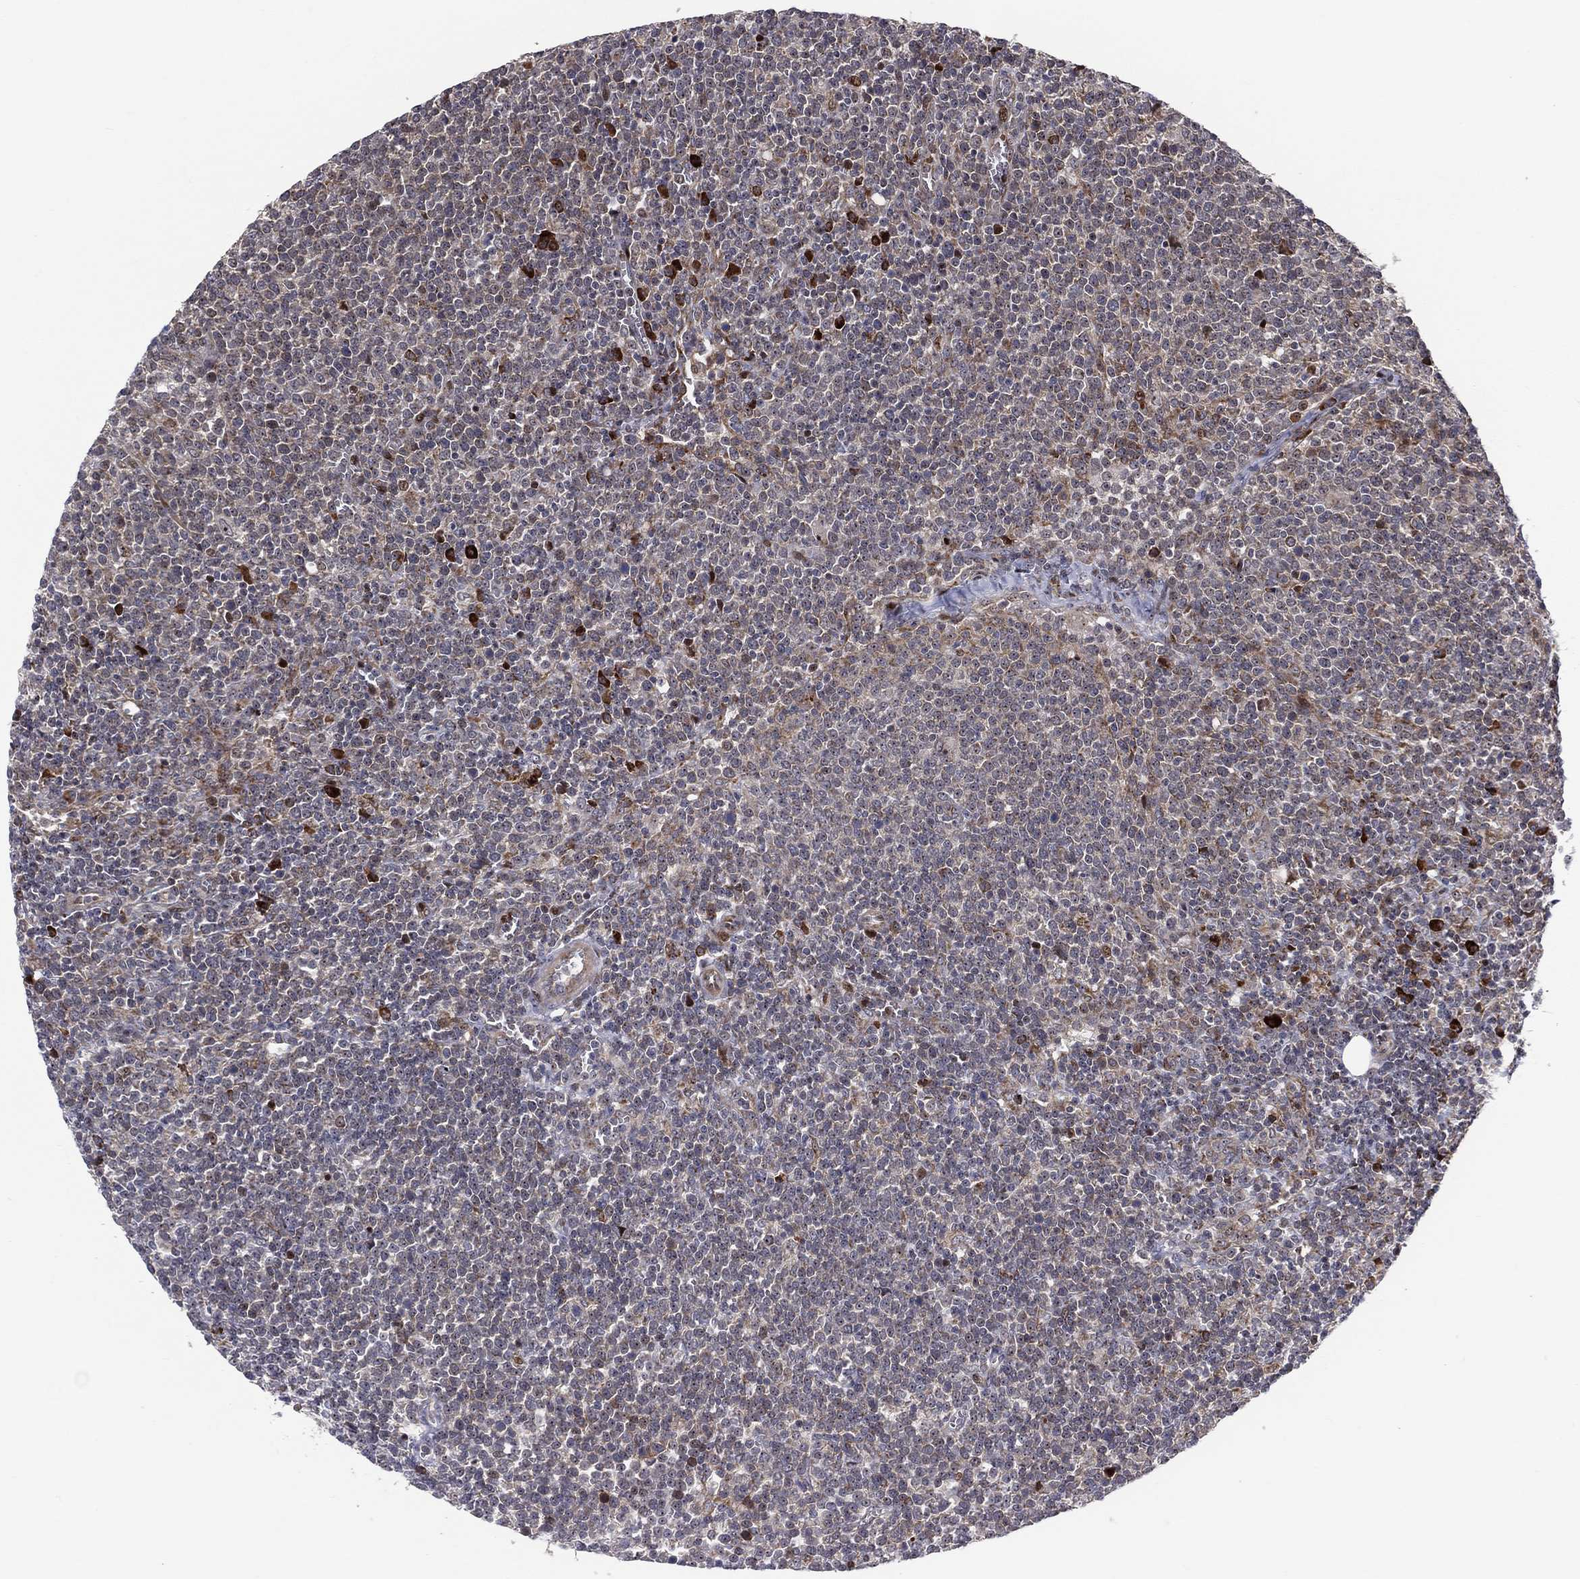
{"staining": {"intensity": "strong", "quantity": "<25%", "location": "nuclear"}, "tissue": "lymphoma", "cell_type": "Tumor cells", "image_type": "cancer", "snomed": [{"axis": "morphology", "description": "Malignant lymphoma, non-Hodgkin's type, High grade"}, {"axis": "topography", "description": "Lymph node"}], "caption": "Immunohistochemistry (IHC) image of human malignant lymphoma, non-Hodgkin's type (high-grade) stained for a protein (brown), which demonstrates medium levels of strong nuclear positivity in approximately <25% of tumor cells.", "gene": "VHL", "patient": {"sex": "male", "age": 61}}